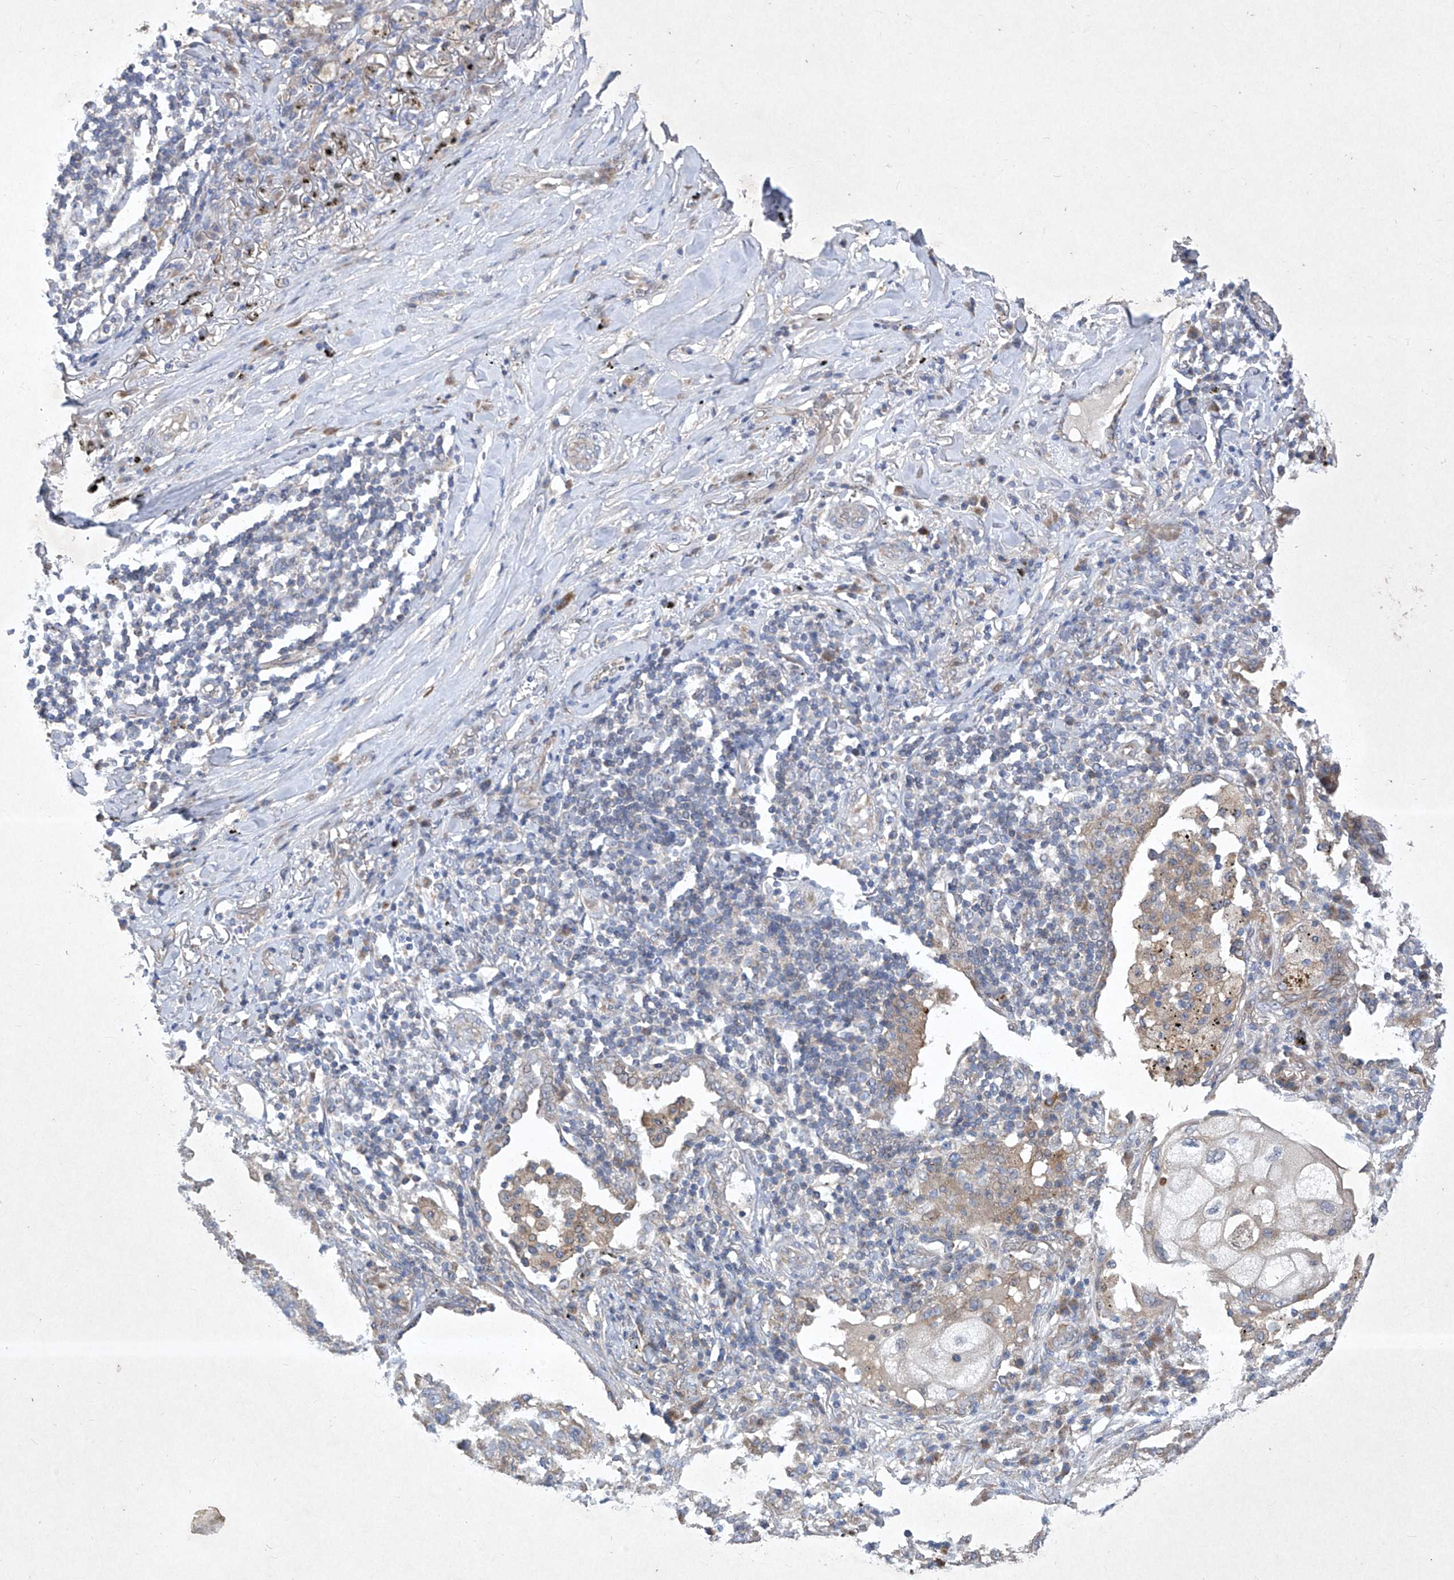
{"staining": {"intensity": "negative", "quantity": "none", "location": "none"}, "tissue": "lung cancer", "cell_type": "Tumor cells", "image_type": "cancer", "snomed": [{"axis": "morphology", "description": "Squamous cell carcinoma, NOS"}, {"axis": "topography", "description": "Lung"}], "caption": "This image is of squamous cell carcinoma (lung) stained with immunohistochemistry to label a protein in brown with the nuclei are counter-stained blue. There is no staining in tumor cells.", "gene": "COQ3", "patient": {"sex": "female", "age": 63}}